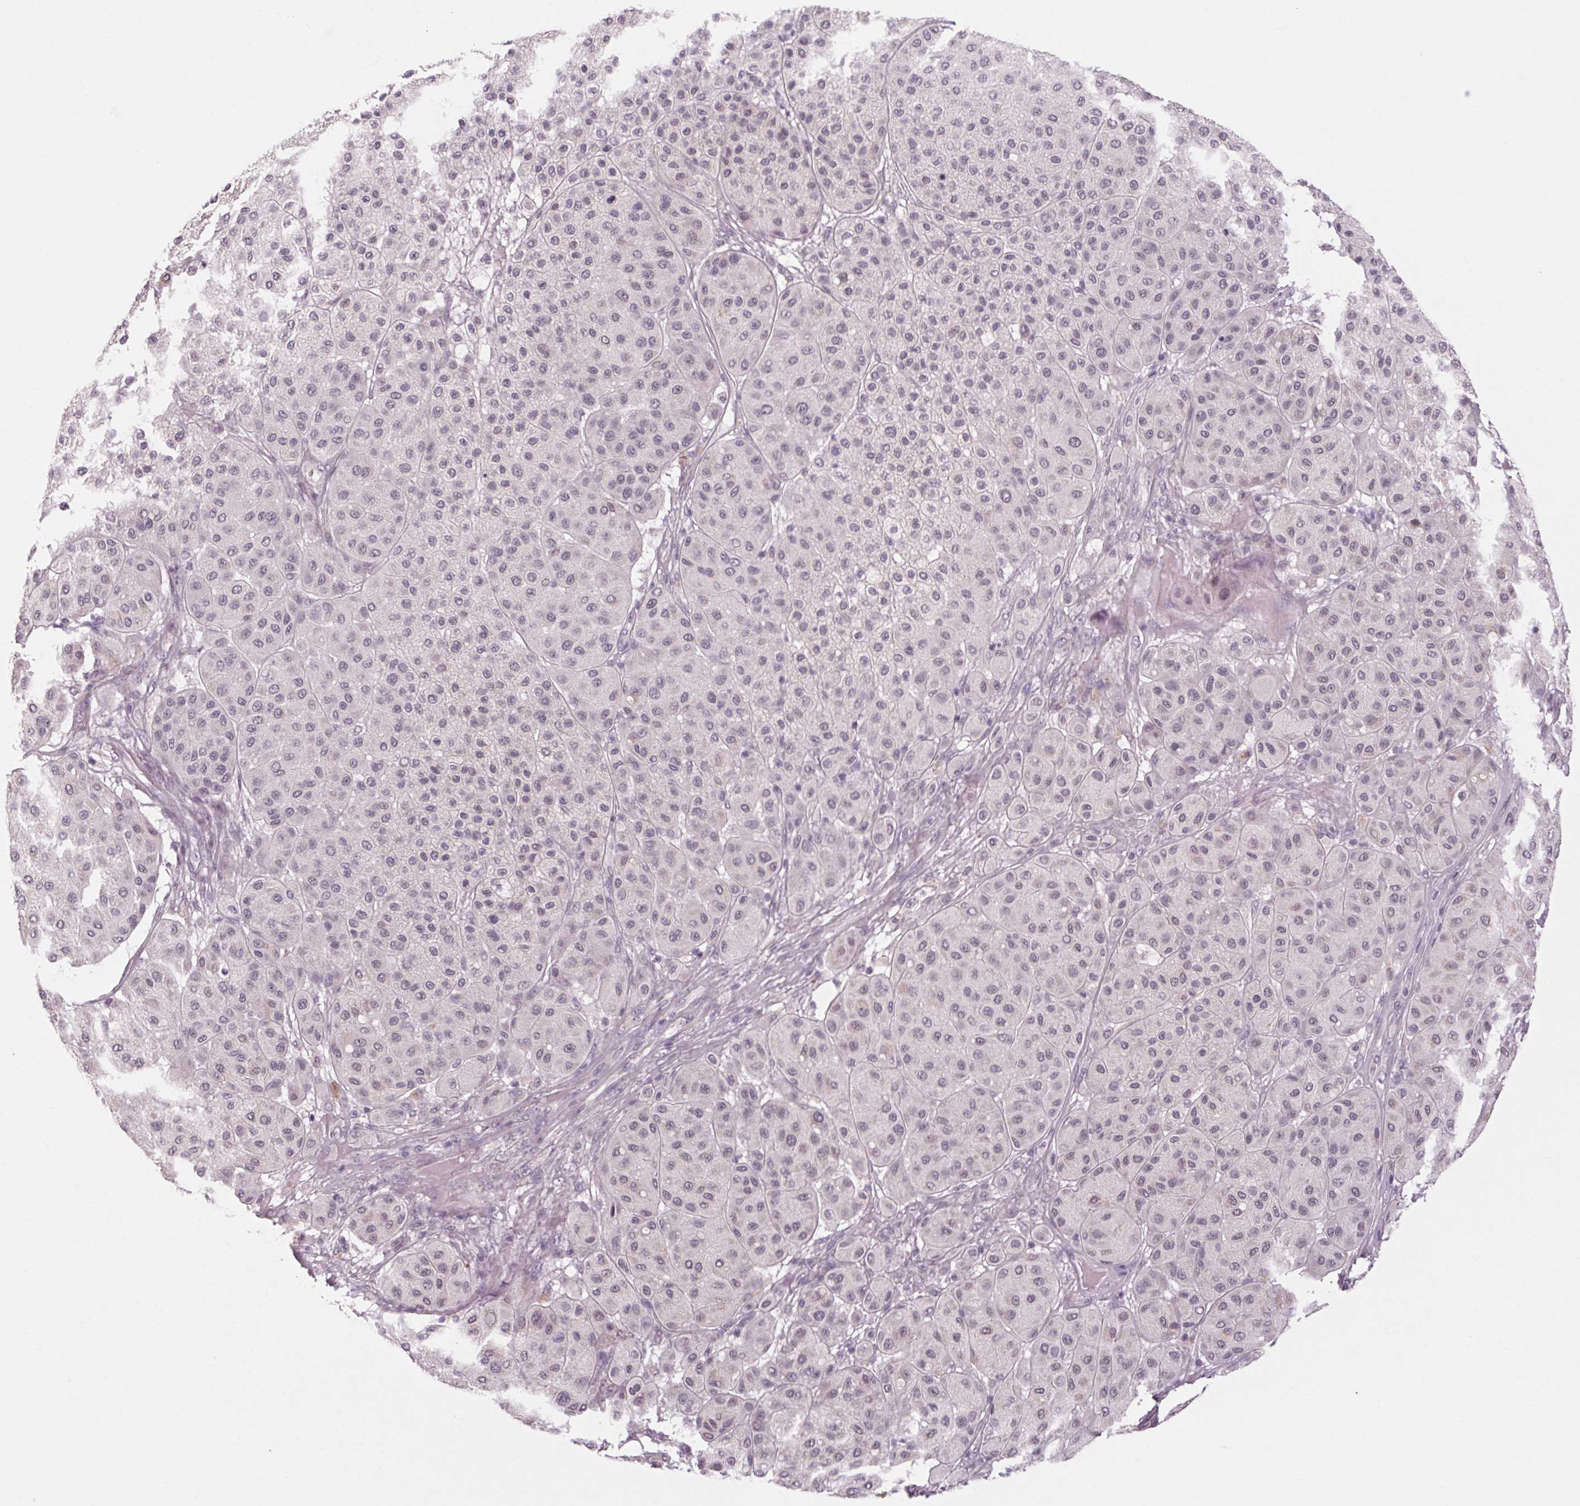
{"staining": {"intensity": "negative", "quantity": "none", "location": "none"}, "tissue": "melanoma", "cell_type": "Tumor cells", "image_type": "cancer", "snomed": [{"axis": "morphology", "description": "Malignant melanoma, Metastatic site"}, {"axis": "topography", "description": "Smooth muscle"}], "caption": "High power microscopy image of an immunohistochemistry histopathology image of melanoma, revealing no significant positivity in tumor cells.", "gene": "KLHL40", "patient": {"sex": "male", "age": 41}}